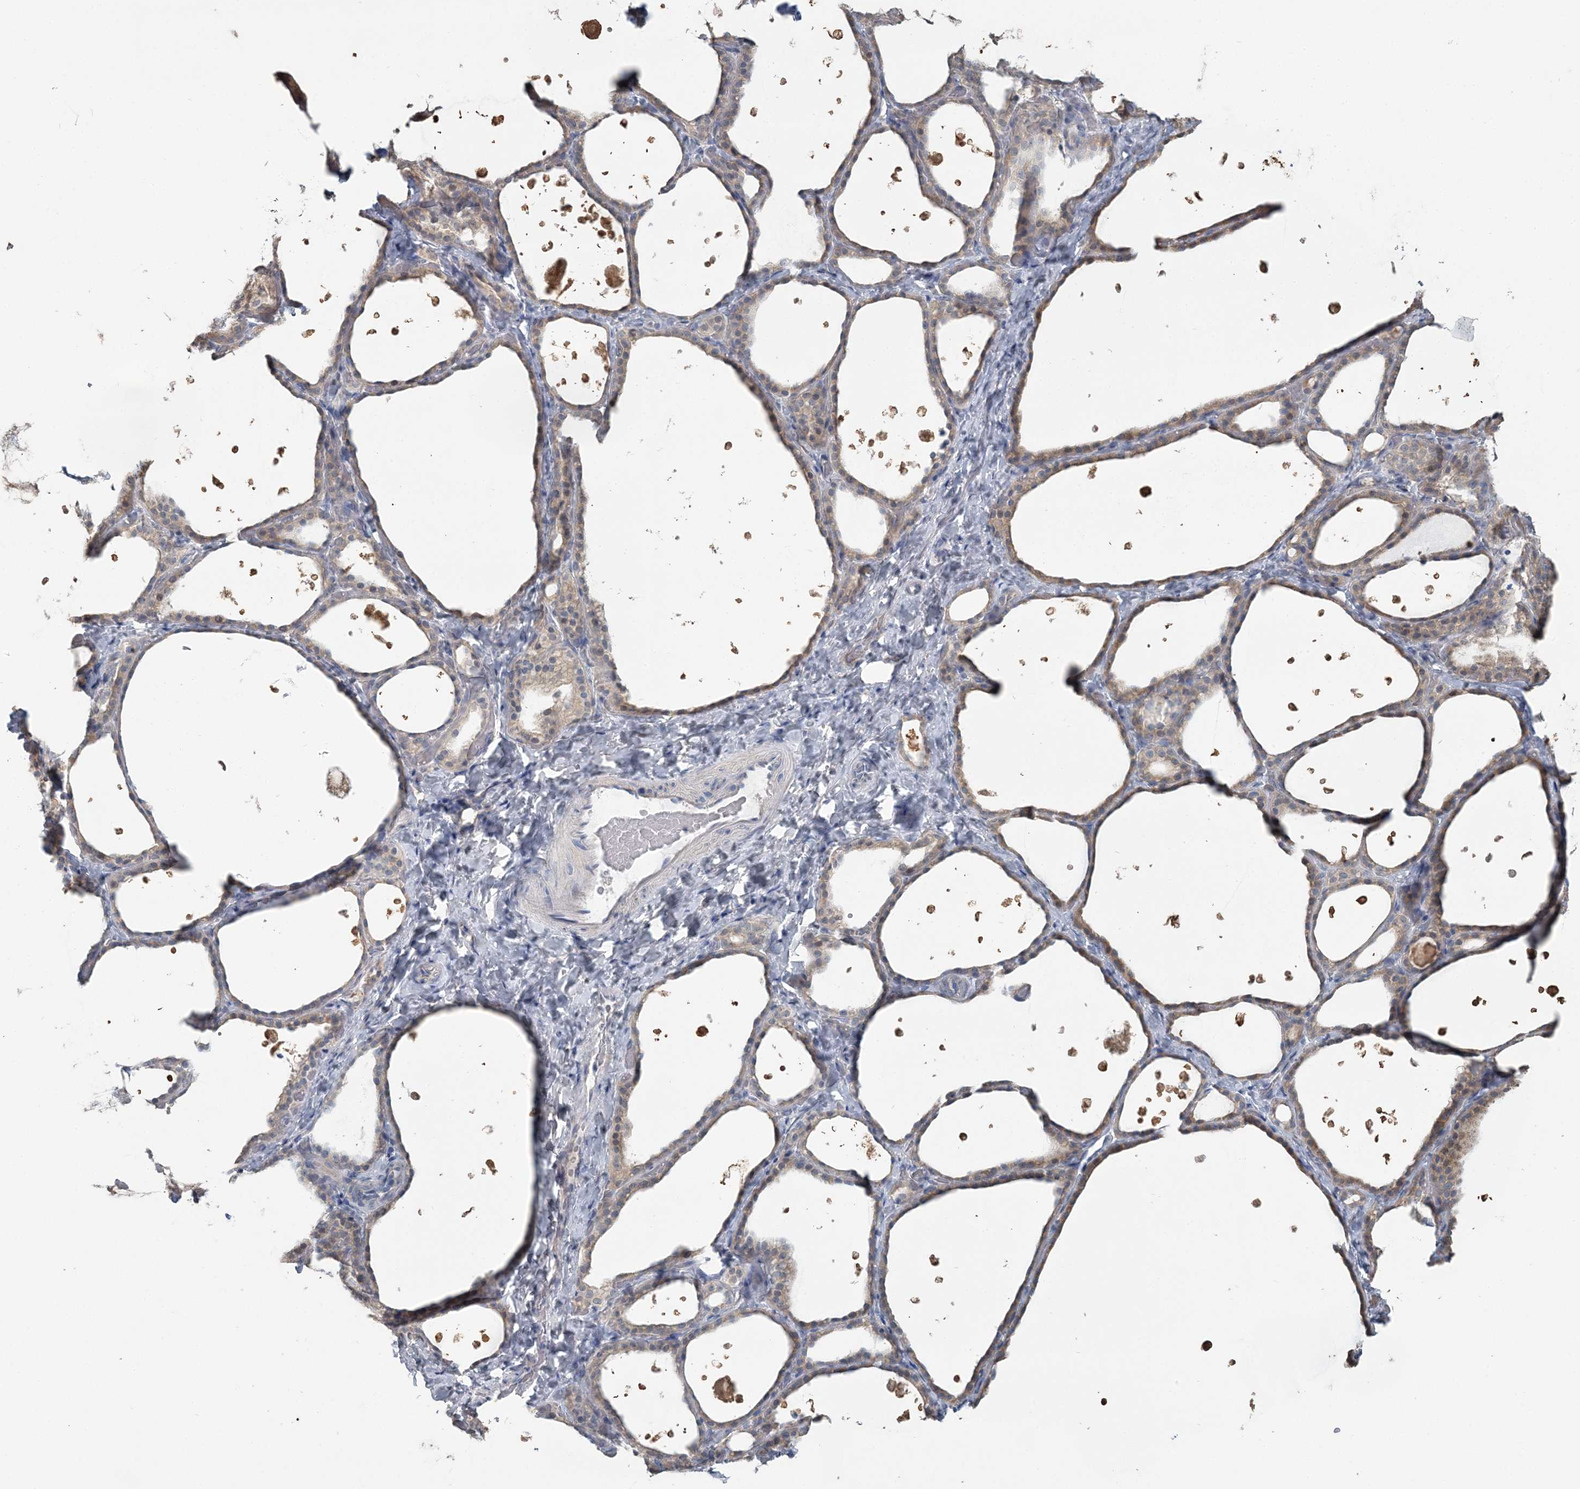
{"staining": {"intensity": "weak", "quantity": "25%-75%", "location": "cytoplasmic/membranous"}, "tissue": "thyroid gland", "cell_type": "Glandular cells", "image_type": "normal", "snomed": [{"axis": "morphology", "description": "Normal tissue, NOS"}, {"axis": "topography", "description": "Thyroid gland"}], "caption": "Unremarkable thyroid gland was stained to show a protein in brown. There is low levels of weak cytoplasmic/membranous positivity in approximately 25%-75% of glandular cells.", "gene": "CMBL", "patient": {"sex": "female", "age": 44}}